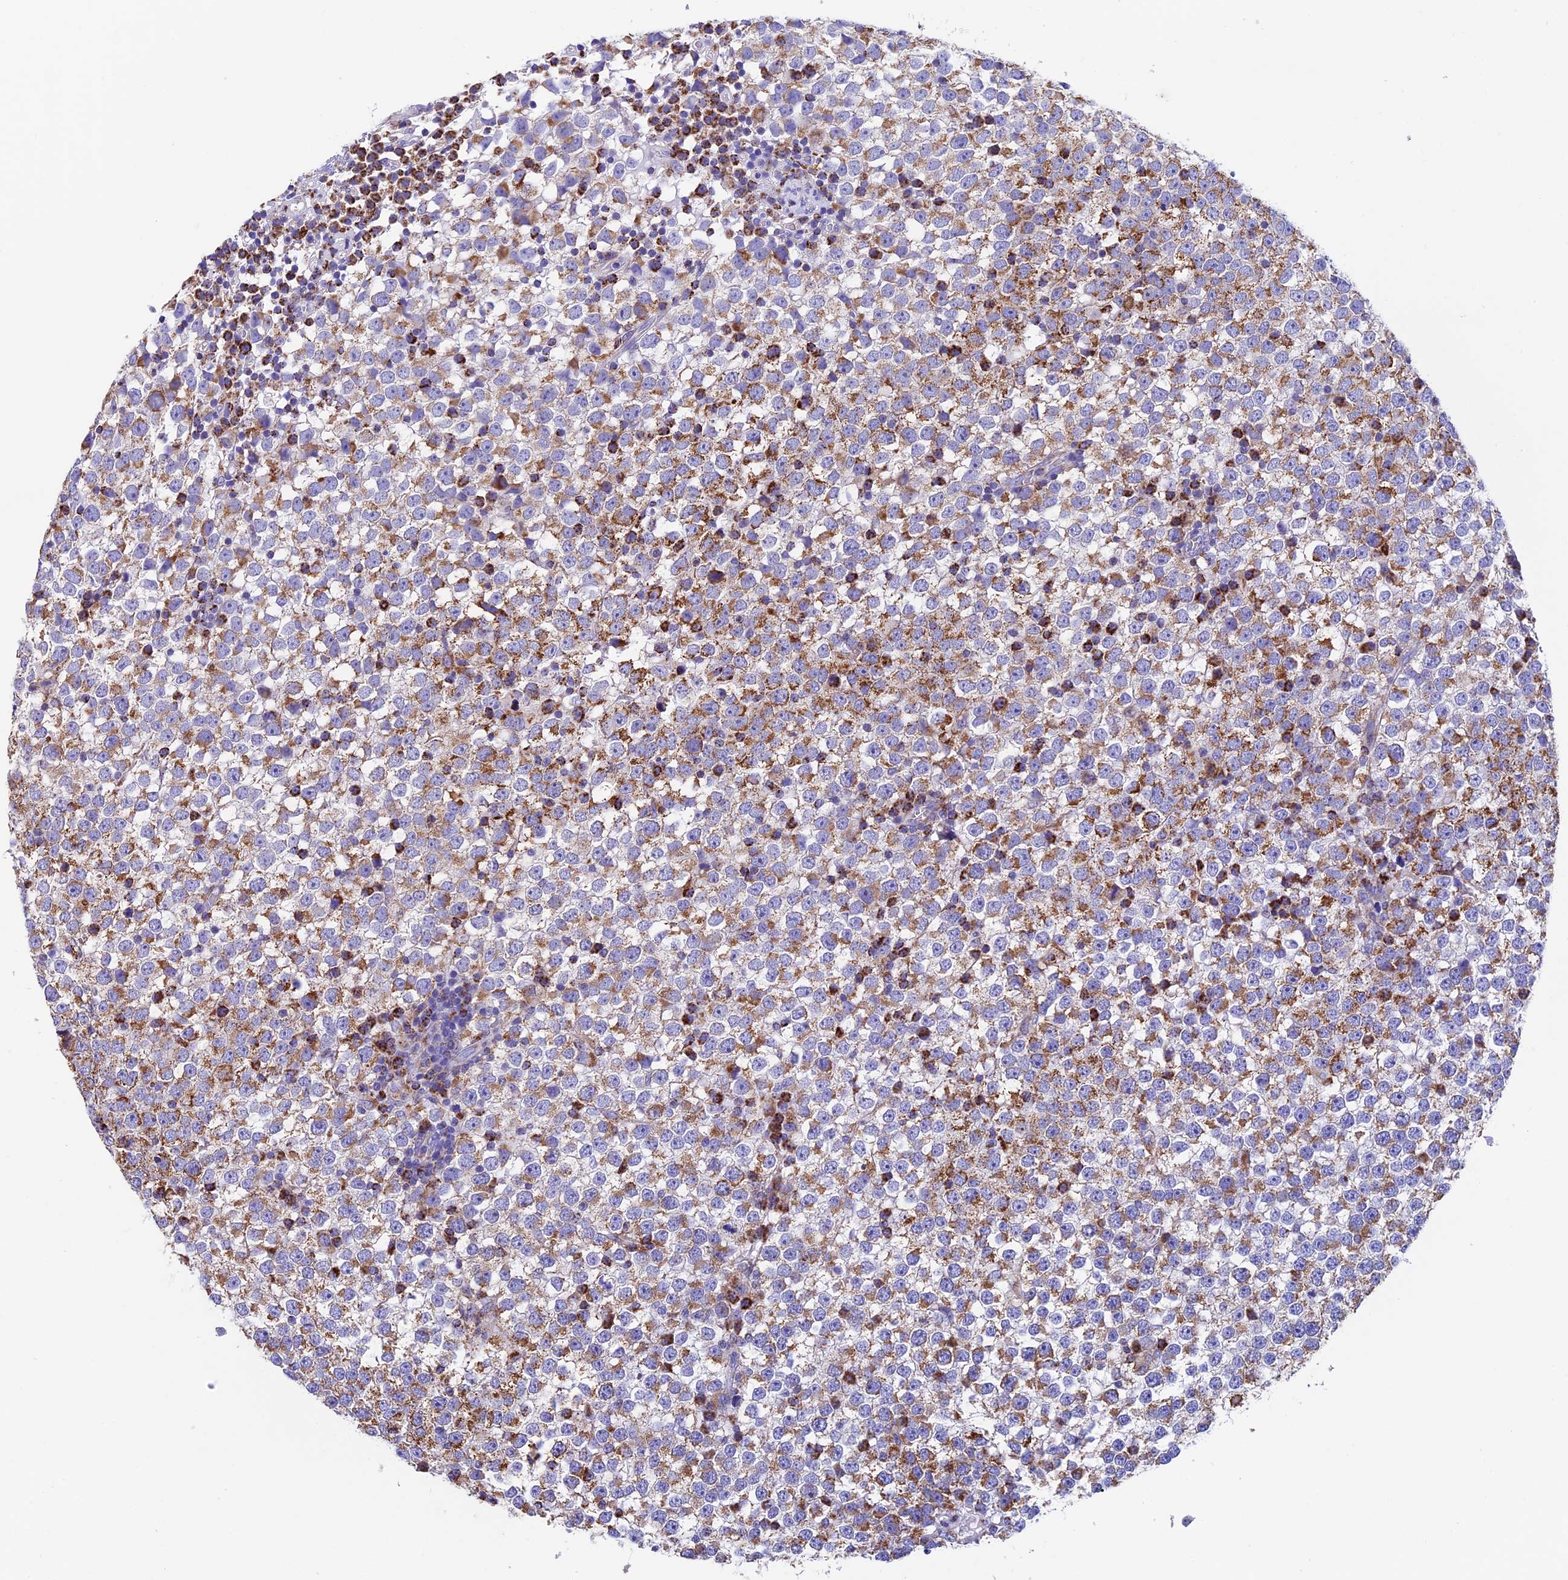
{"staining": {"intensity": "moderate", "quantity": "25%-75%", "location": "cytoplasmic/membranous"}, "tissue": "testis cancer", "cell_type": "Tumor cells", "image_type": "cancer", "snomed": [{"axis": "morphology", "description": "Seminoma, NOS"}, {"axis": "topography", "description": "Testis"}], "caption": "This photomicrograph shows immunohistochemistry staining of seminoma (testis), with medium moderate cytoplasmic/membranous expression in approximately 25%-75% of tumor cells.", "gene": "SLC8B1", "patient": {"sex": "male", "age": 65}}